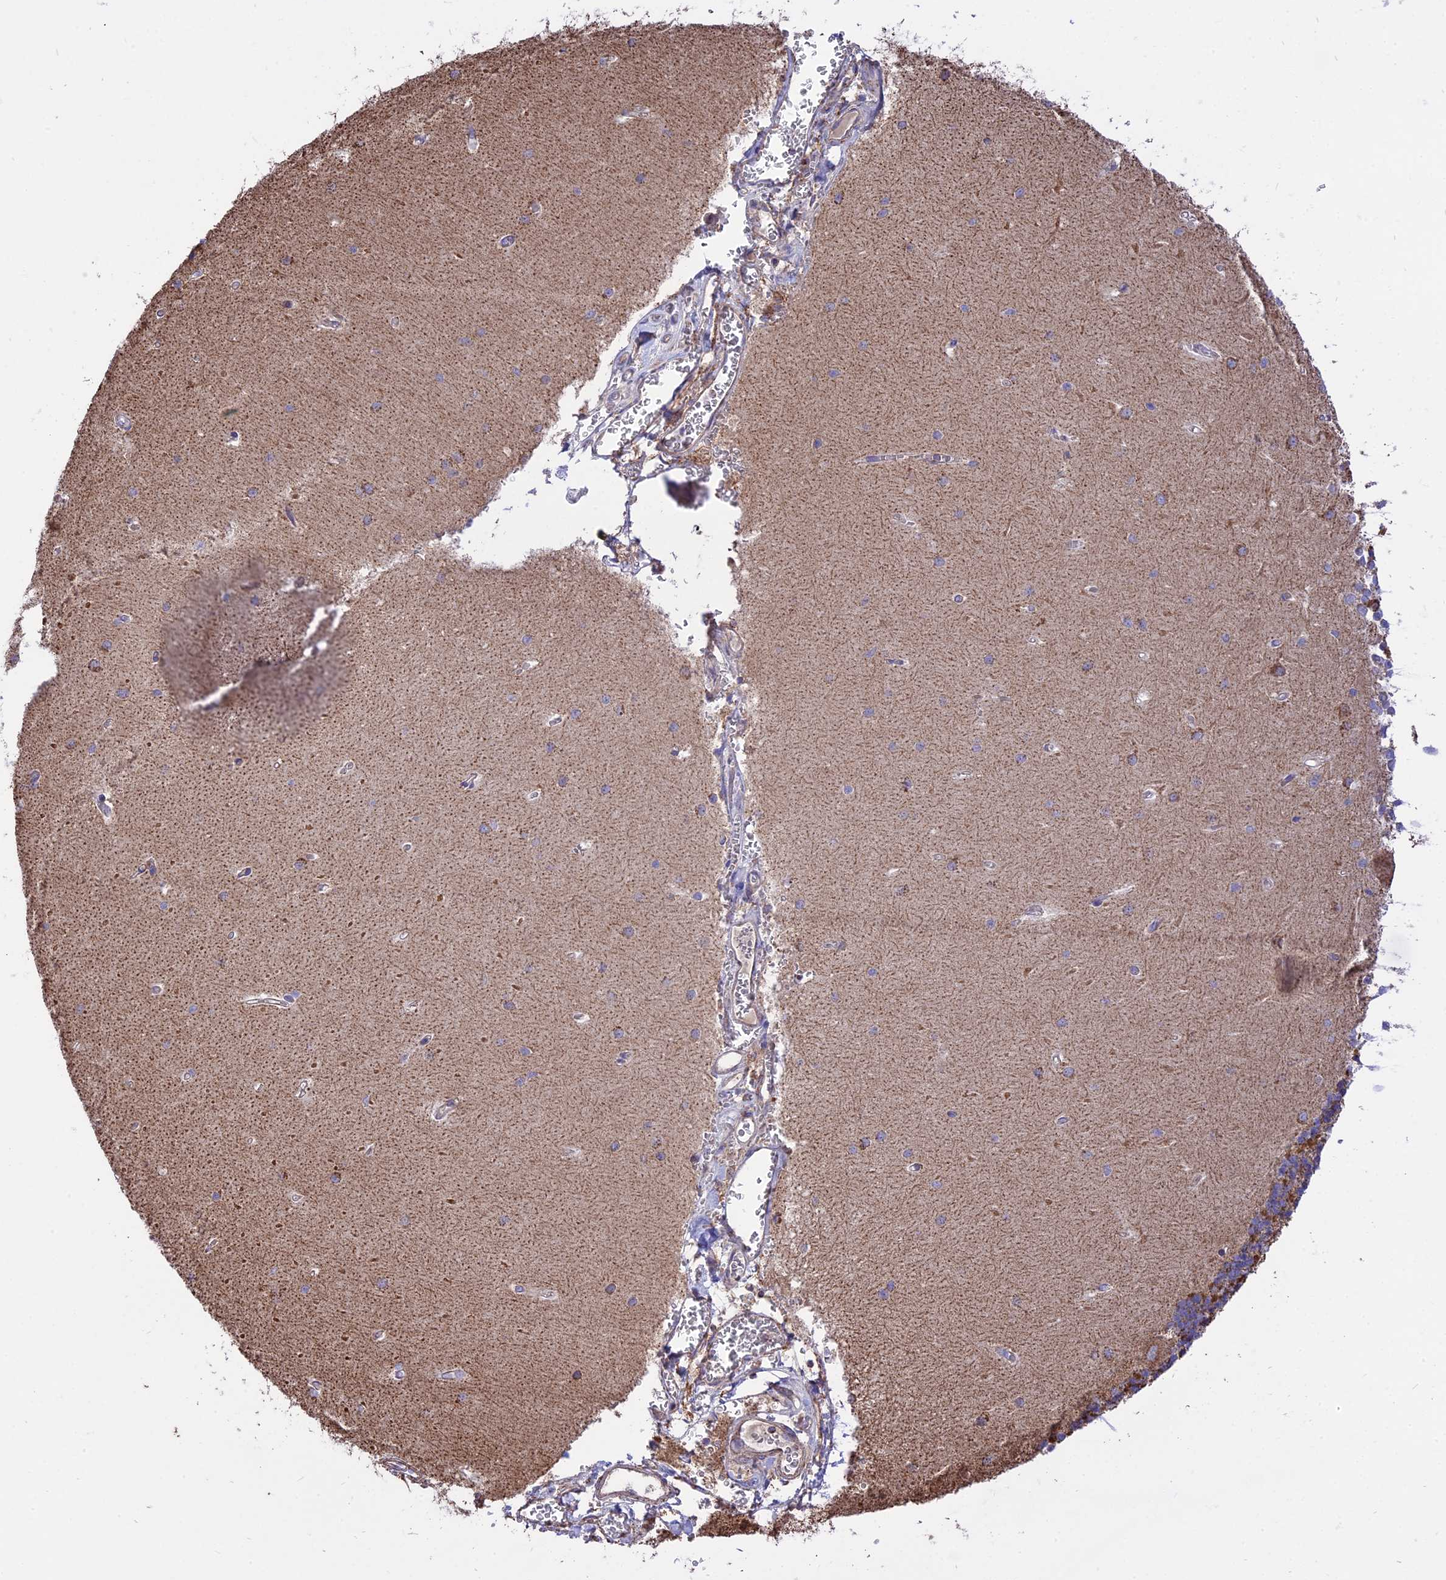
{"staining": {"intensity": "moderate", "quantity": "<25%", "location": "cytoplasmic/membranous"}, "tissue": "cerebellum", "cell_type": "Cells in granular layer", "image_type": "normal", "snomed": [{"axis": "morphology", "description": "Normal tissue, NOS"}, {"axis": "topography", "description": "Cerebellum"}], "caption": "The image exhibits a brown stain indicating the presence of a protein in the cytoplasmic/membranous of cells in granular layer in cerebellum. (brown staining indicates protein expression, while blue staining denotes nuclei).", "gene": "TTC4", "patient": {"sex": "male", "age": 37}}